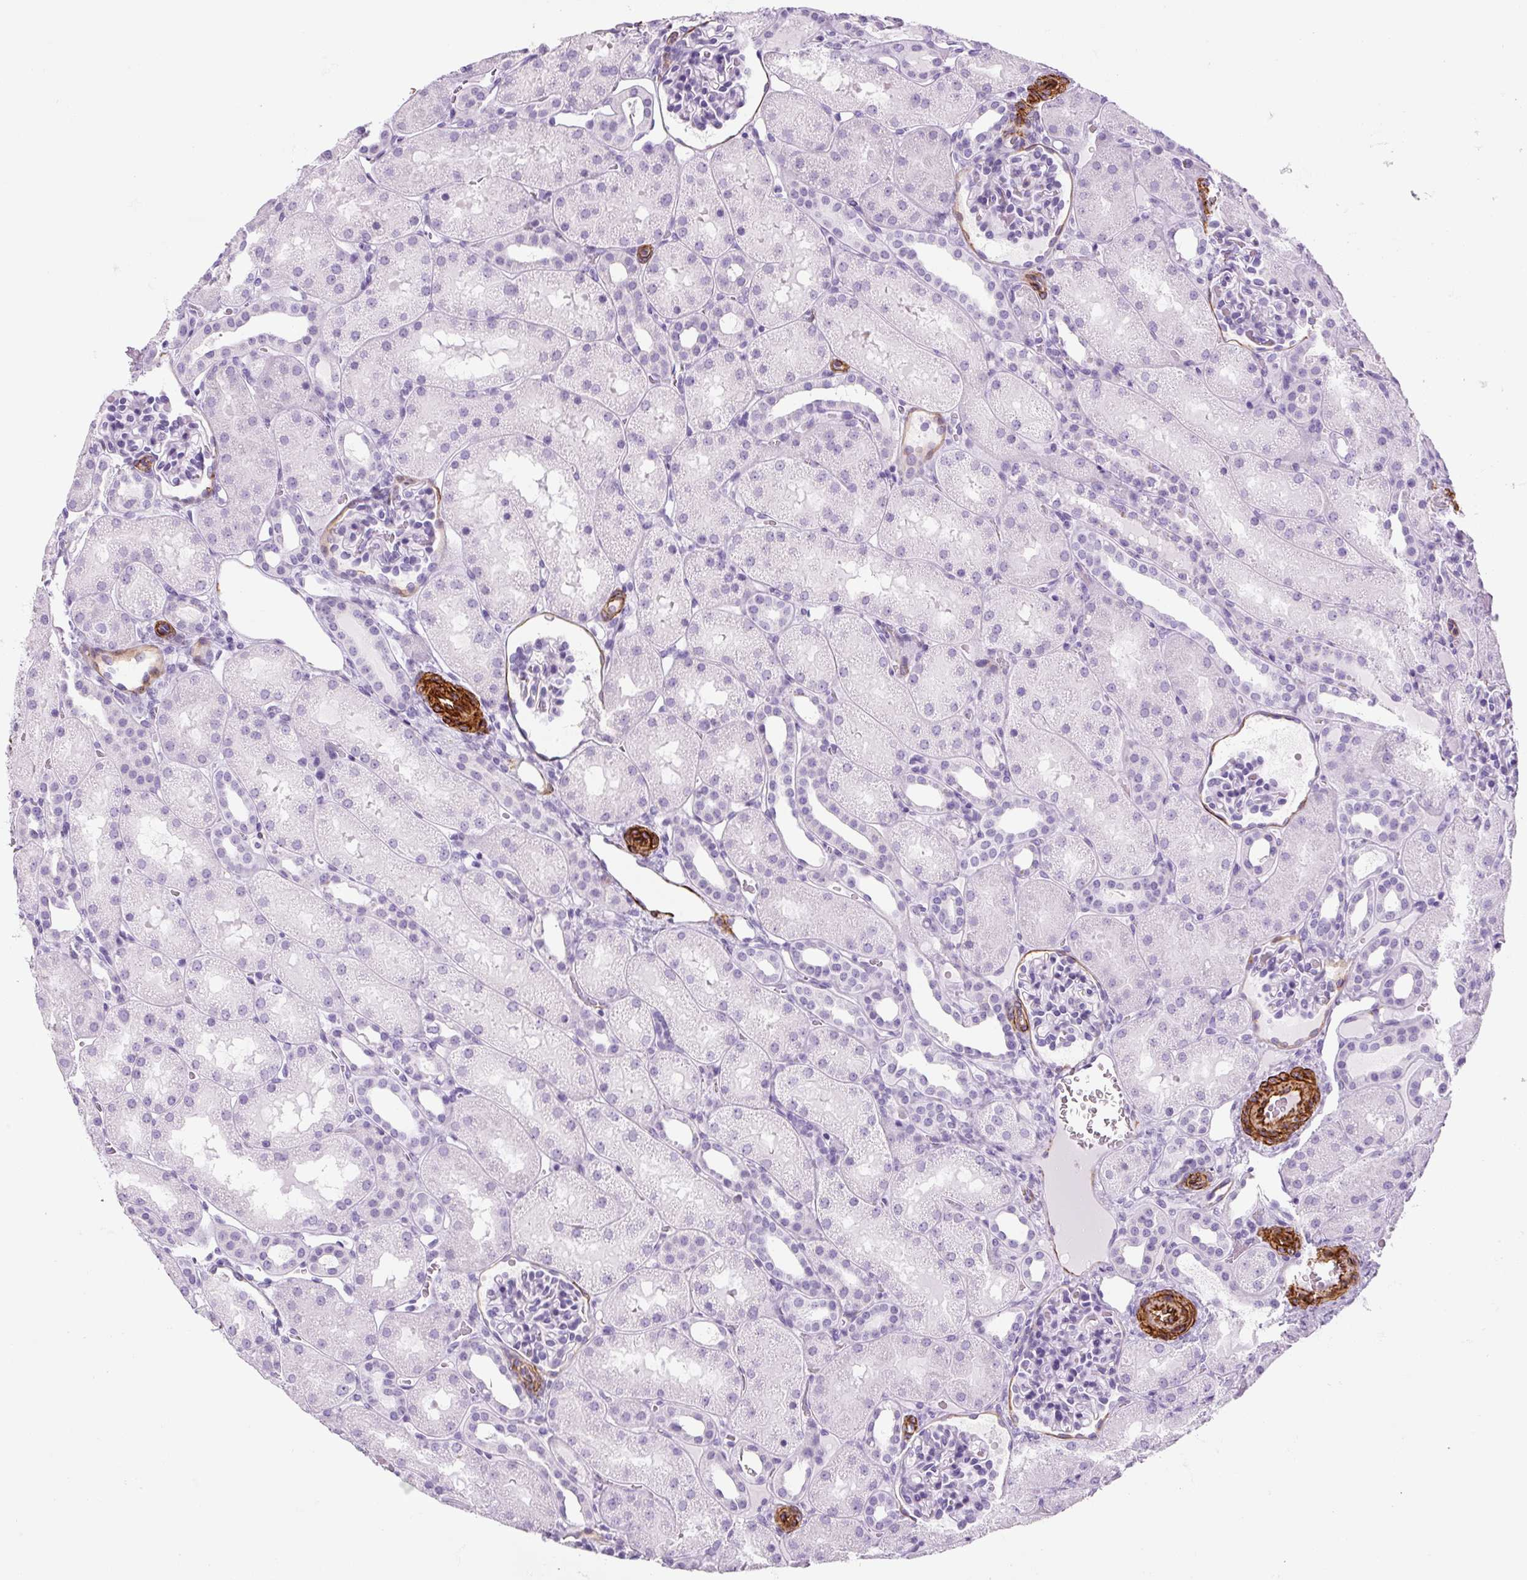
{"staining": {"intensity": "negative", "quantity": "none", "location": "none"}, "tissue": "kidney", "cell_type": "Cells in glomeruli", "image_type": "normal", "snomed": [{"axis": "morphology", "description": "Normal tissue, NOS"}, {"axis": "topography", "description": "Kidney"}], "caption": "Immunohistochemical staining of unremarkable human kidney demonstrates no significant expression in cells in glomeruli. The staining is performed using DAB (3,3'-diaminobenzidine) brown chromogen with nuclei counter-stained in using hematoxylin.", "gene": "CAVIN3", "patient": {"sex": "male", "age": 2}}